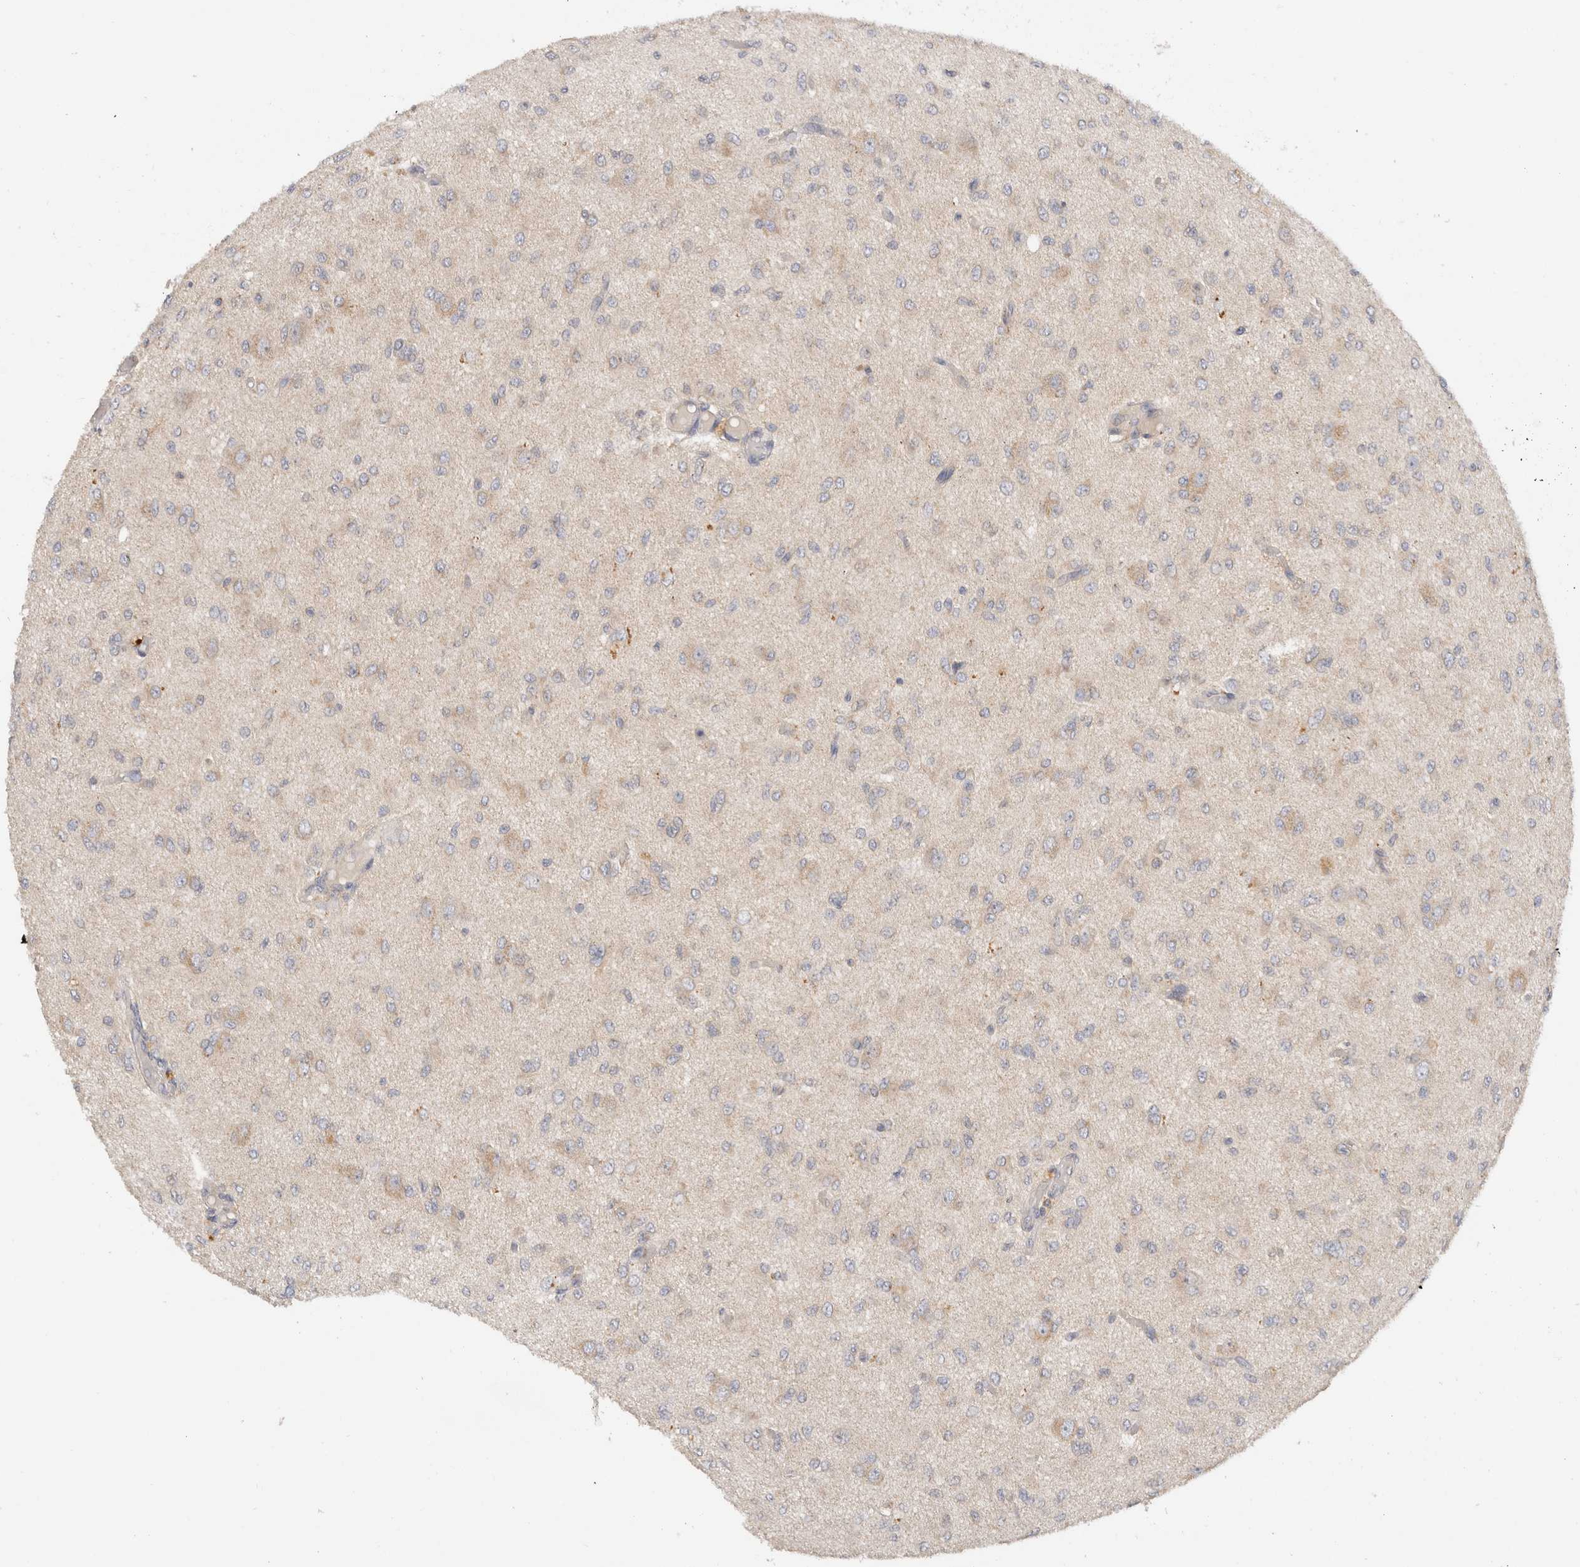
{"staining": {"intensity": "weak", "quantity": "<25%", "location": "cytoplasmic/membranous"}, "tissue": "glioma", "cell_type": "Tumor cells", "image_type": "cancer", "snomed": [{"axis": "morphology", "description": "Glioma, malignant, High grade"}, {"axis": "topography", "description": "Brain"}], "caption": "The image exhibits no staining of tumor cells in malignant high-grade glioma.", "gene": "SGK3", "patient": {"sex": "female", "age": 59}}